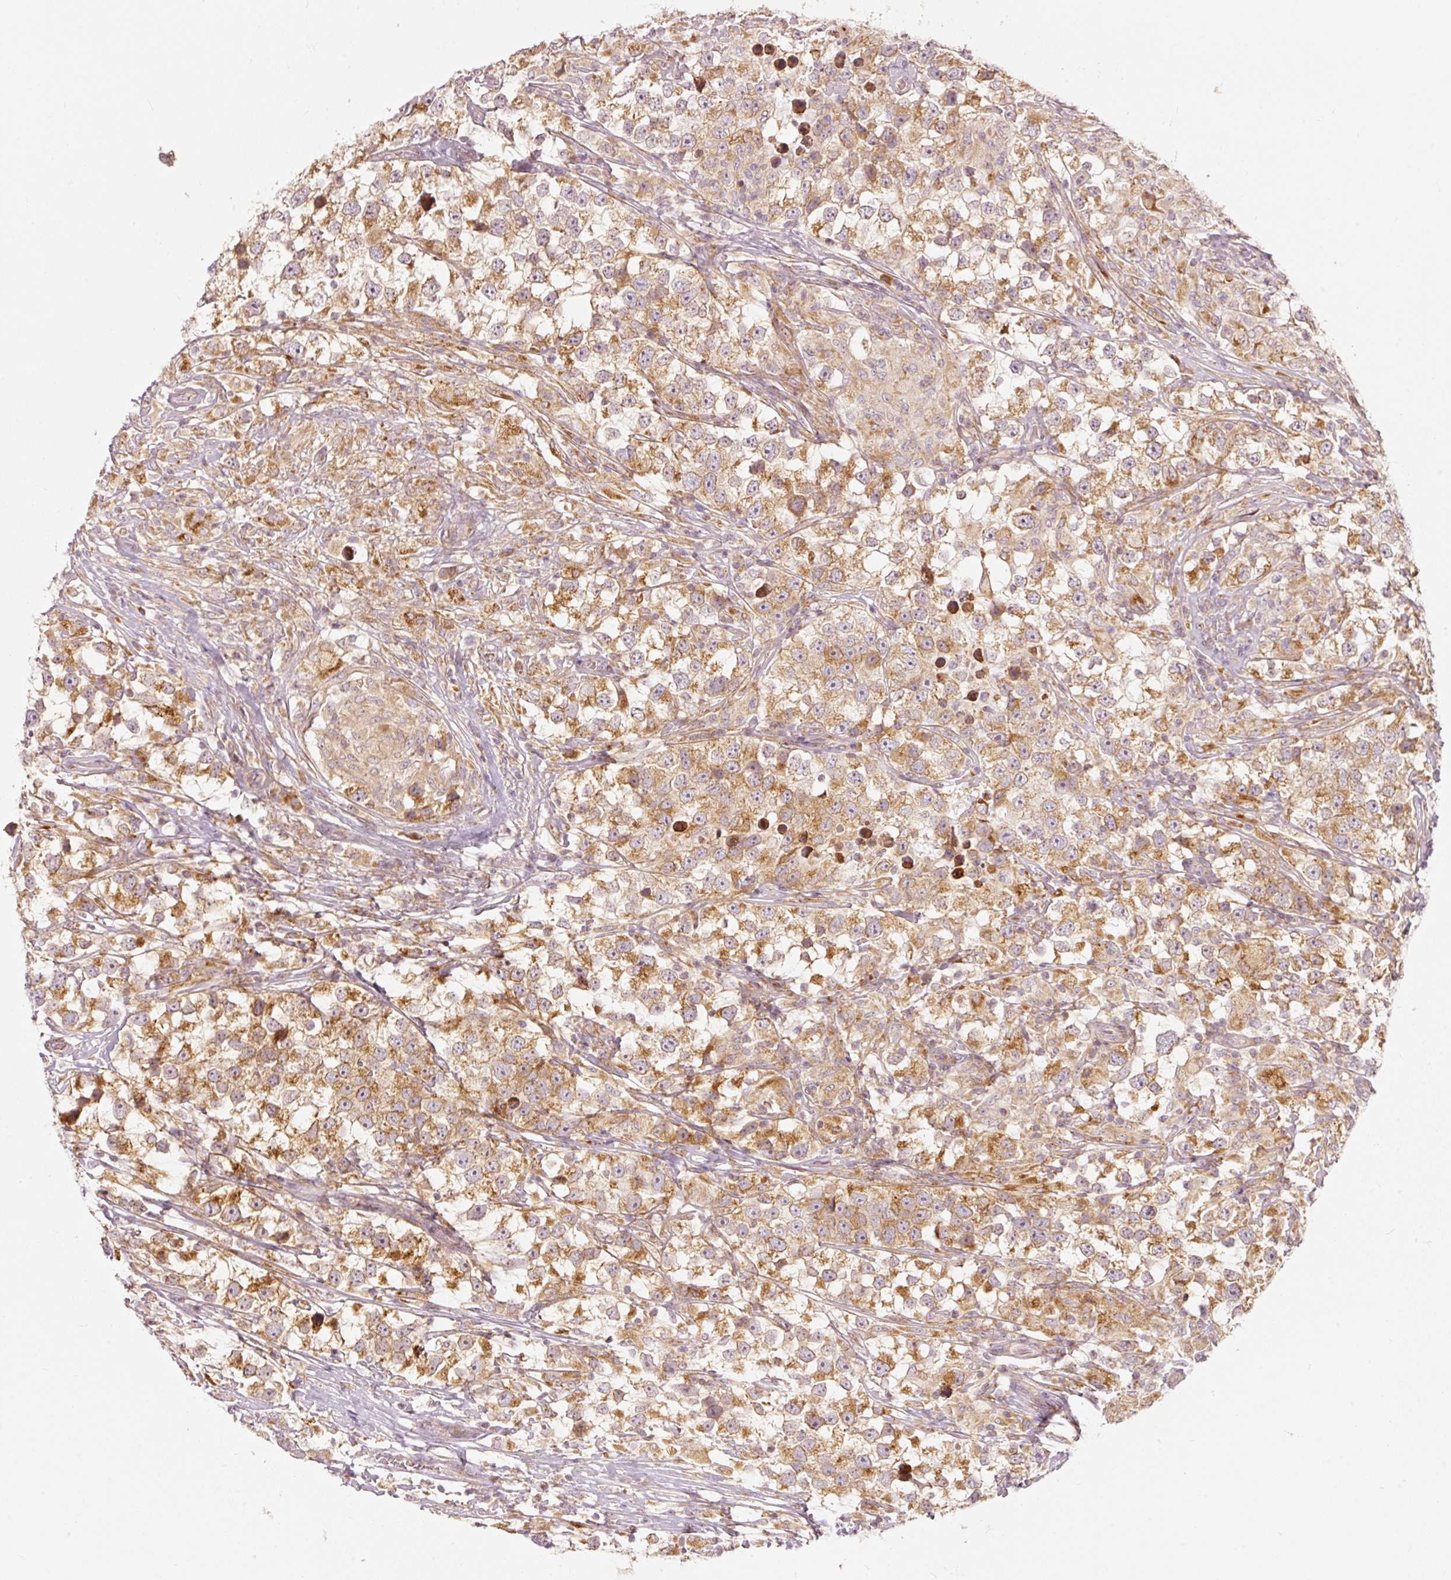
{"staining": {"intensity": "moderate", "quantity": ">75%", "location": "cytoplasmic/membranous"}, "tissue": "testis cancer", "cell_type": "Tumor cells", "image_type": "cancer", "snomed": [{"axis": "morphology", "description": "Seminoma, NOS"}, {"axis": "topography", "description": "Testis"}], "caption": "There is medium levels of moderate cytoplasmic/membranous expression in tumor cells of testis cancer, as demonstrated by immunohistochemical staining (brown color).", "gene": "SNAPC5", "patient": {"sex": "male", "age": 46}}